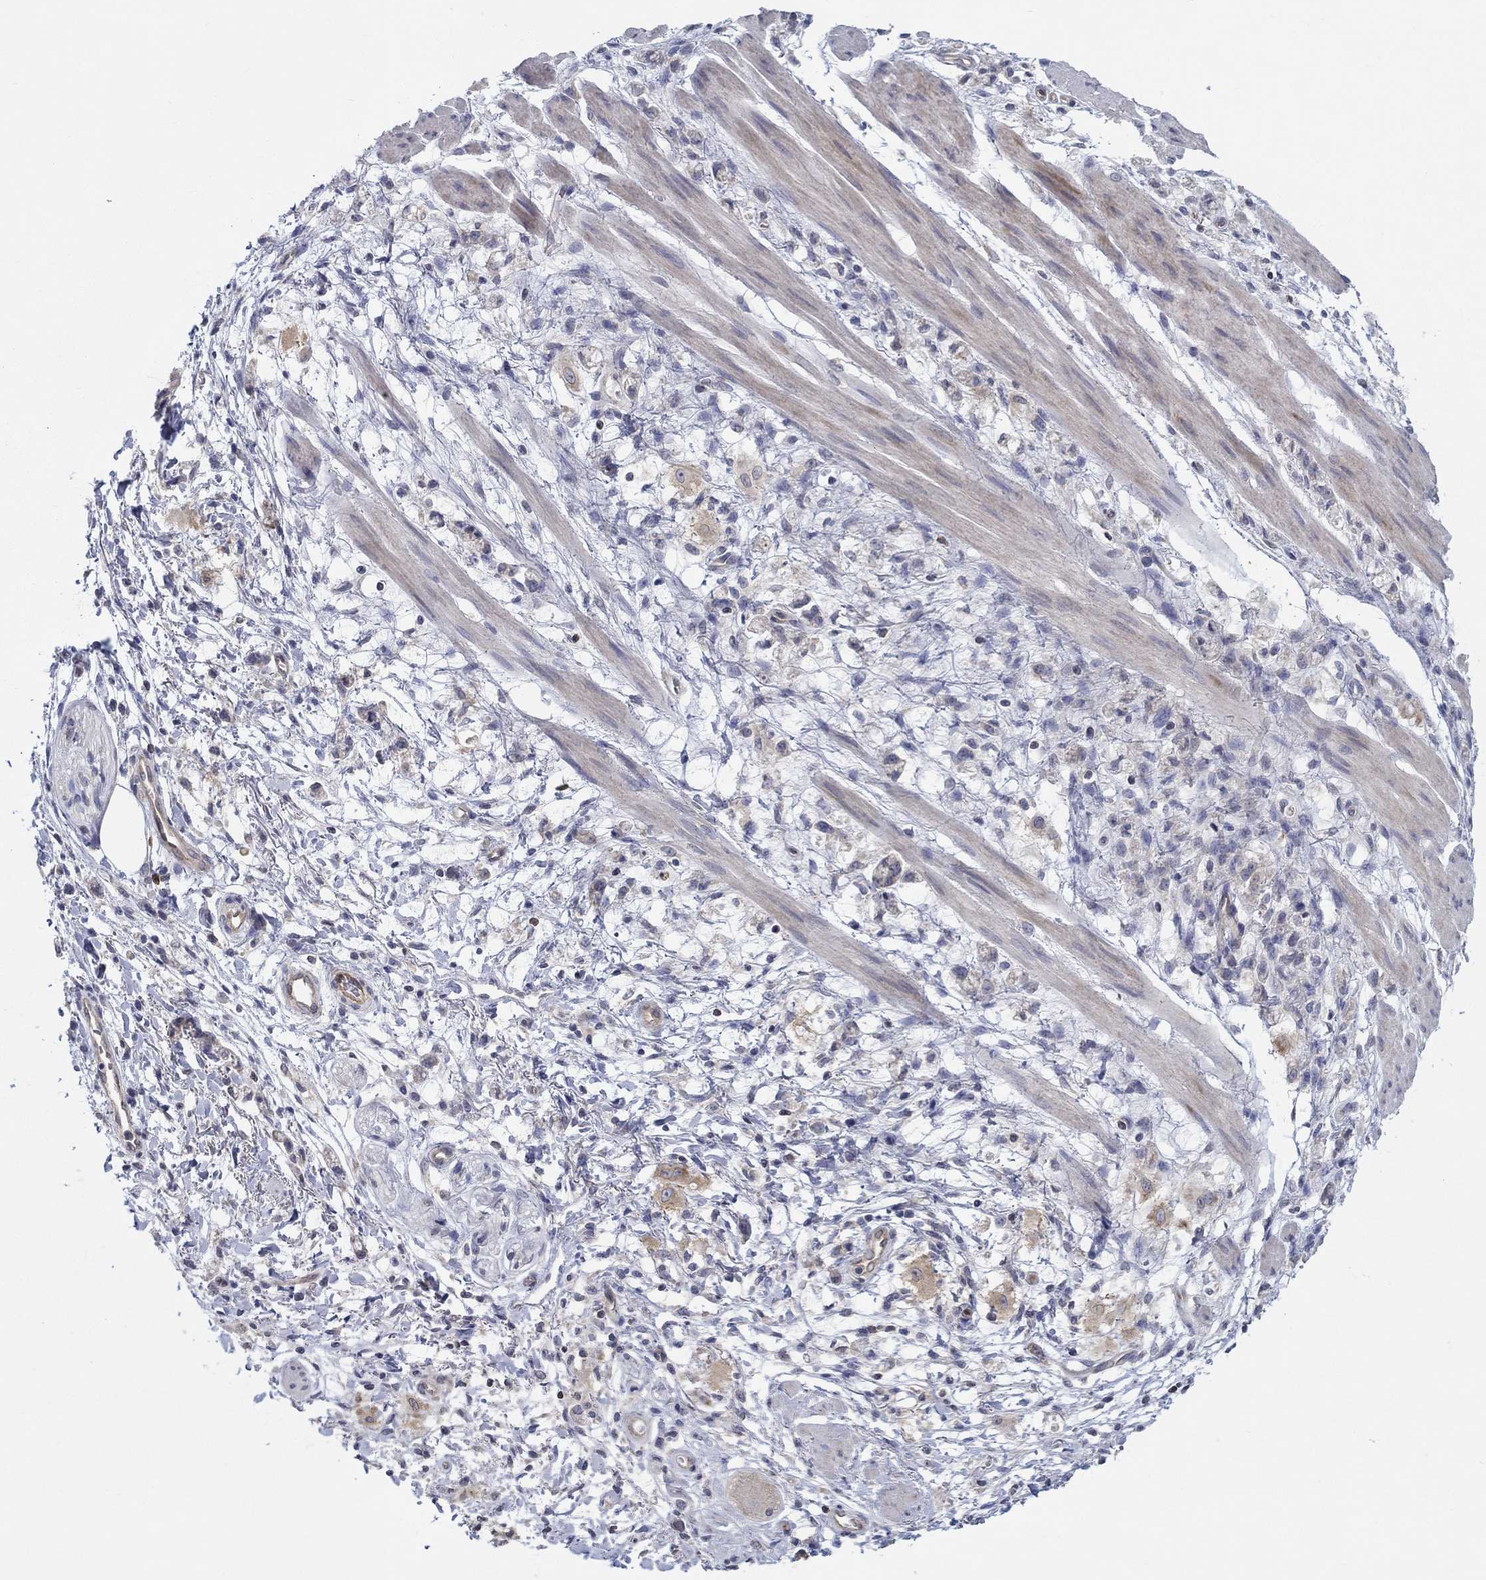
{"staining": {"intensity": "negative", "quantity": "none", "location": "none"}, "tissue": "stomach cancer", "cell_type": "Tumor cells", "image_type": "cancer", "snomed": [{"axis": "morphology", "description": "Adenocarcinoma, NOS"}, {"axis": "topography", "description": "Stomach"}], "caption": "The image demonstrates no significant expression in tumor cells of stomach adenocarcinoma.", "gene": "ERMP1", "patient": {"sex": "female", "age": 60}}